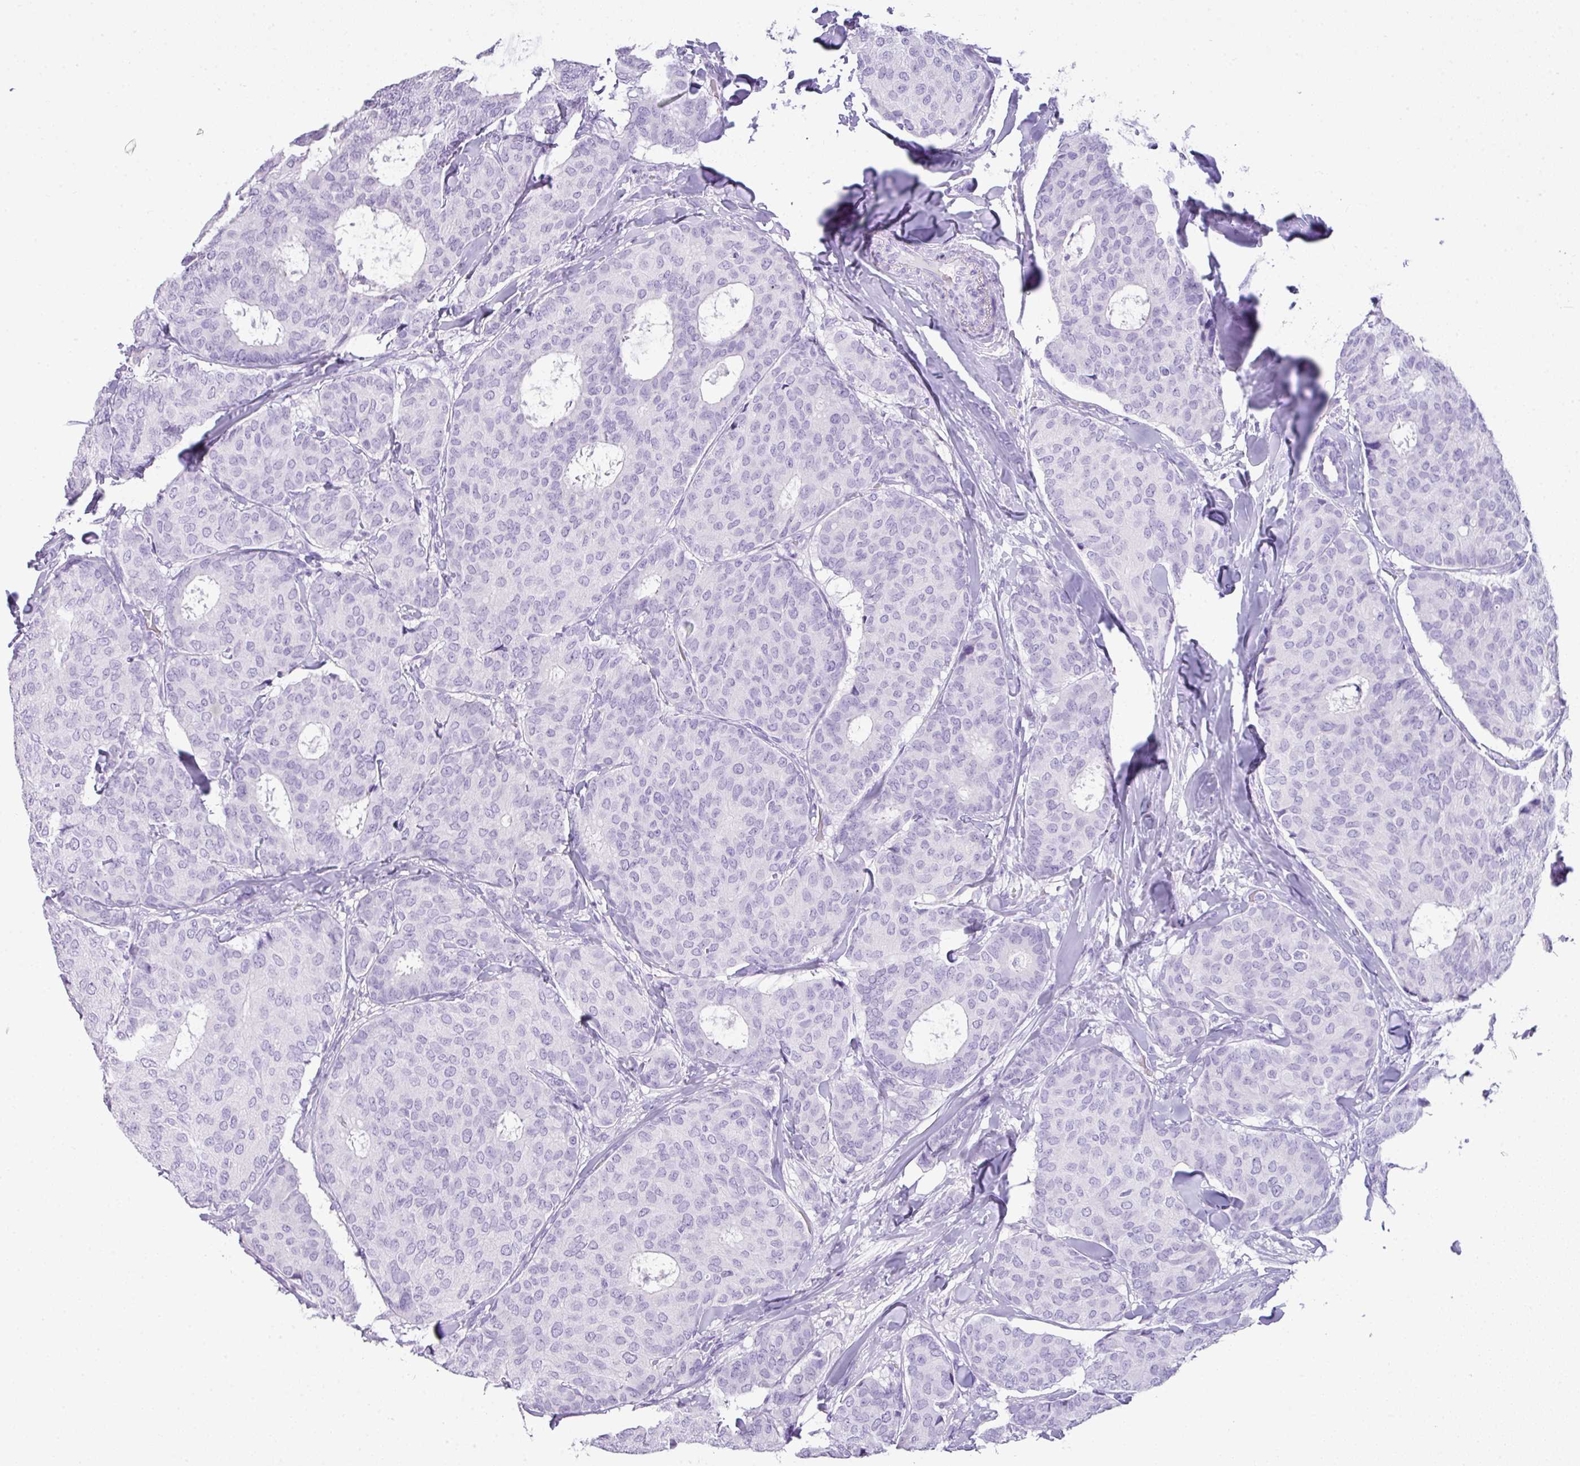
{"staining": {"intensity": "negative", "quantity": "none", "location": "none"}, "tissue": "breast cancer", "cell_type": "Tumor cells", "image_type": "cancer", "snomed": [{"axis": "morphology", "description": "Duct carcinoma"}, {"axis": "topography", "description": "Breast"}], "caption": "Immunohistochemistry (IHC) histopathology image of neoplastic tissue: breast invasive ductal carcinoma stained with DAB (3,3'-diaminobenzidine) displays no significant protein expression in tumor cells.", "gene": "TNP1", "patient": {"sex": "female", "age": 75}}